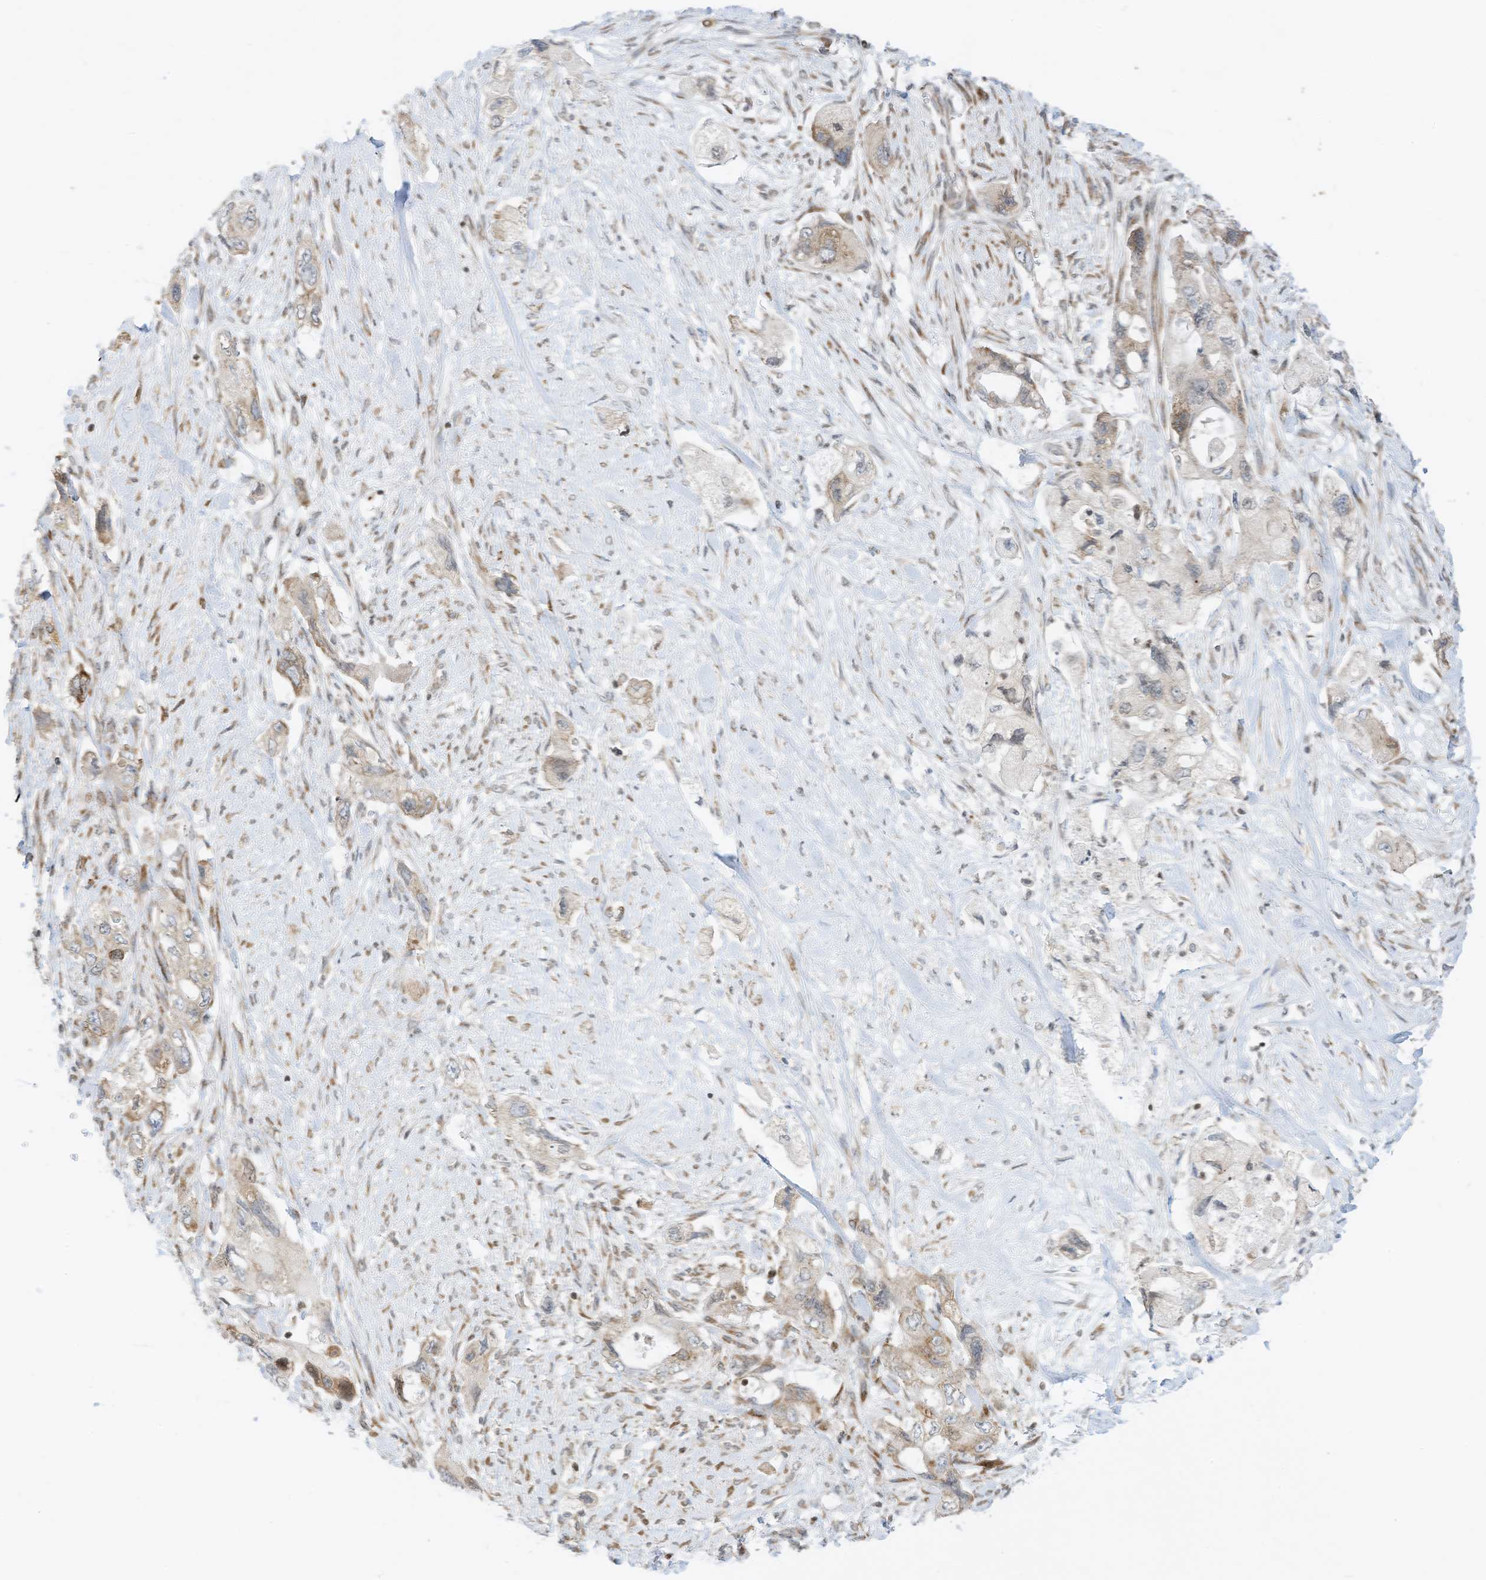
{"staining": {"intensity": "moderate", "quantity": "<25%", "location": "cytoplasmic/membranous"}, "tissue": "pancreatic cancer", "cell_type": "Tumor cells", "image_type": "cancer", "snomed": [{"axis": "morphology", "description": "Adenocarcinoma, NOS"}, {"axis": "topography", "description": "Pancreas"}], "caption": "Pancreatic adenocarcinoma stained with DAB (3,3'-diaminobenzidine) immunohistochemistry demonstrates low levels of moderate cytoplasmic/membranous expression in approximately <25% of tumor cells.", "gene": "EDF1", "patient": {"sex": "female", "age": 73}}